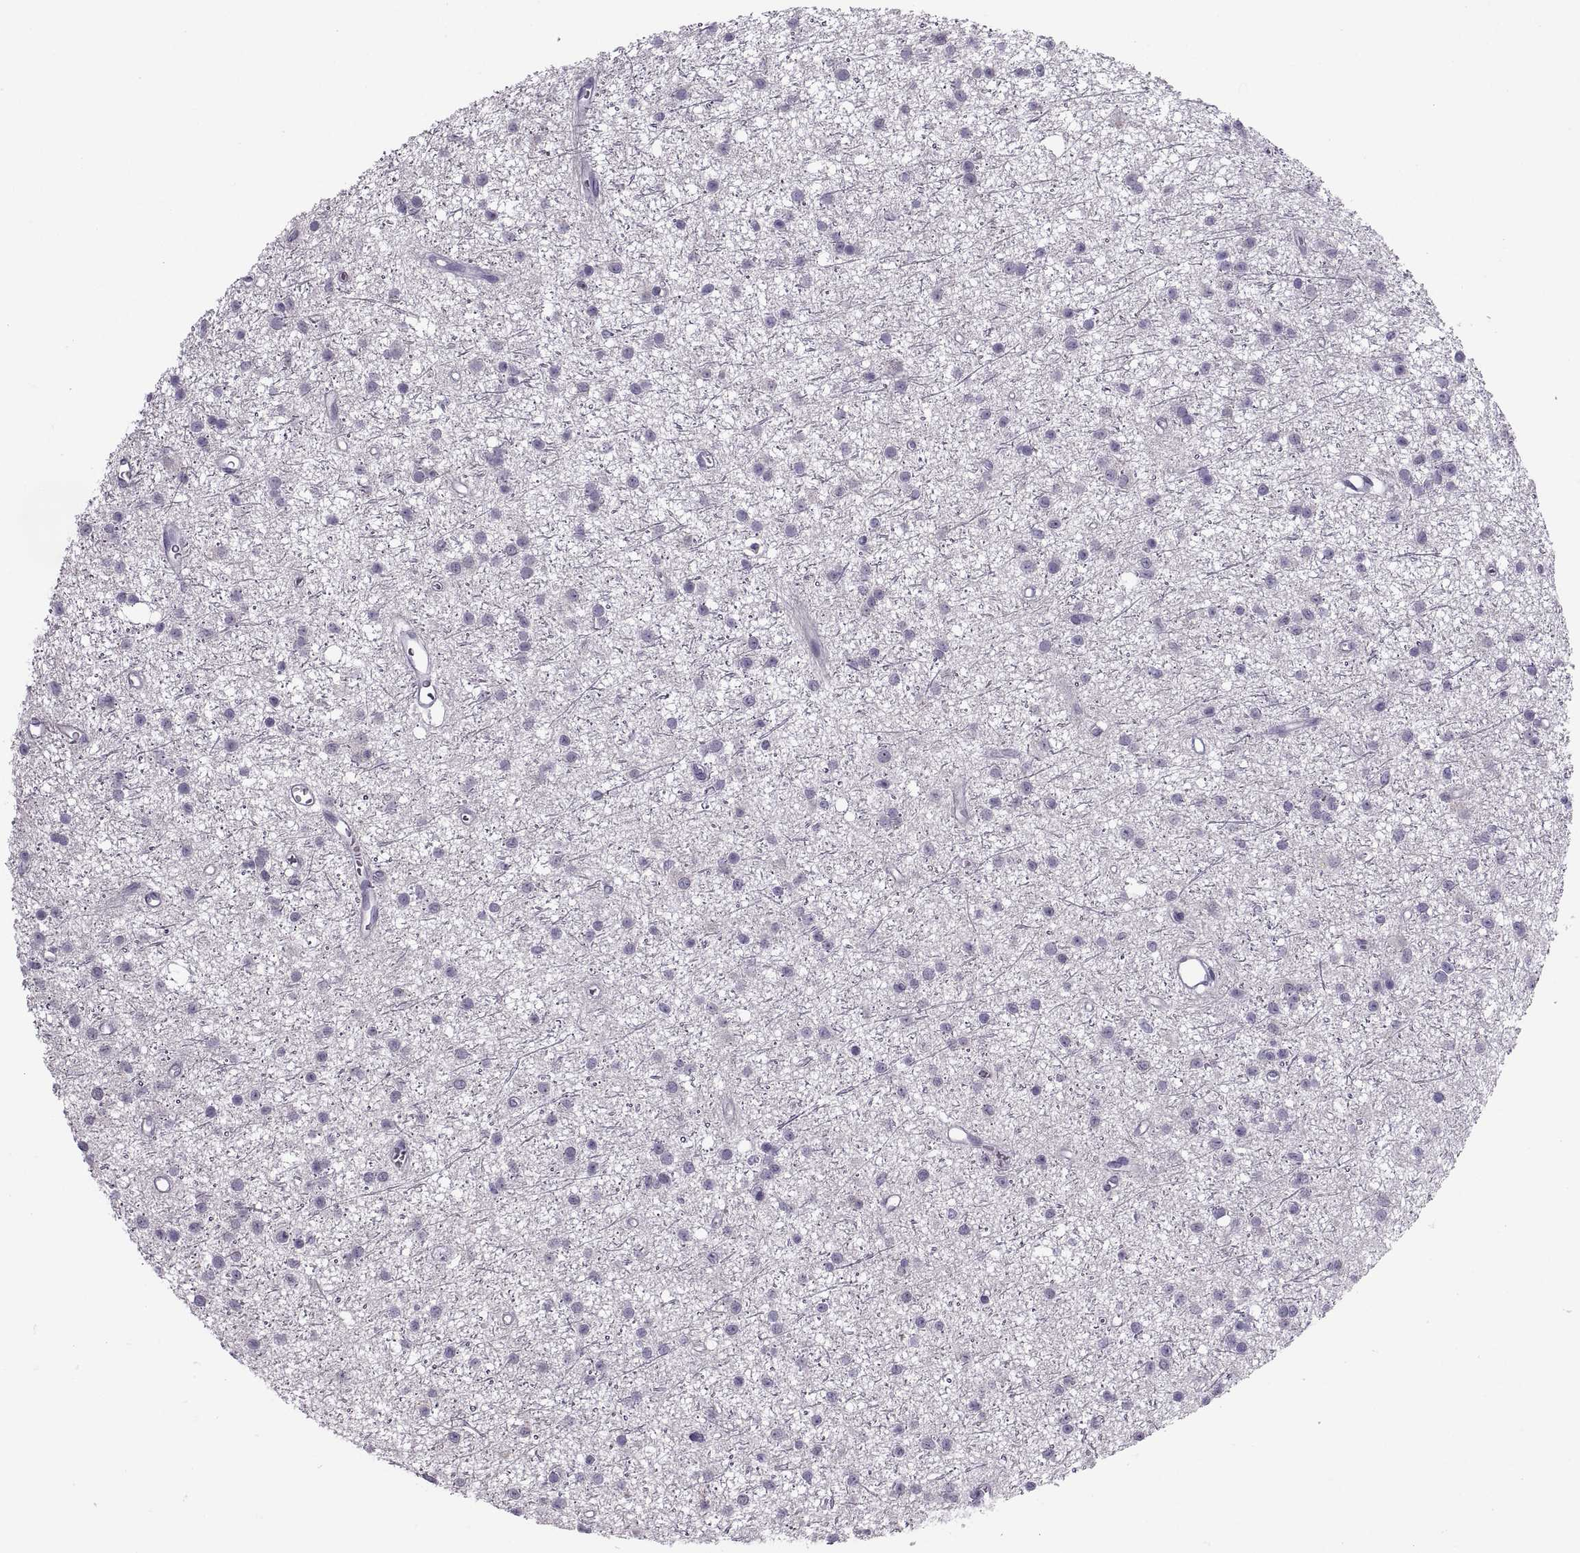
{"staining": {"intensity": "negative", "quantity": "none", "location": "none"}, "tissue": "glioma", "cell_type": "Tumor cells", "image_type": "cancer", "snomed": [{"axis": "morphology", "description": "Glioma, malignant, Low grade"}, {"axis": "topography", "description": "Brain"}], "caption": "Immunohistochemistry histopathology image of malignant glioma (low-grade) stained for a protein (brown), which demonstrates no expression in tumor cells. (Stains: DAB immunohistochemistry (IHC) with hematoxylin counter stain, Microscopy: brightfield microscopy at high magnification).", "gene": "RLBP1", "patient": {"sex": "male", "age": 27}}